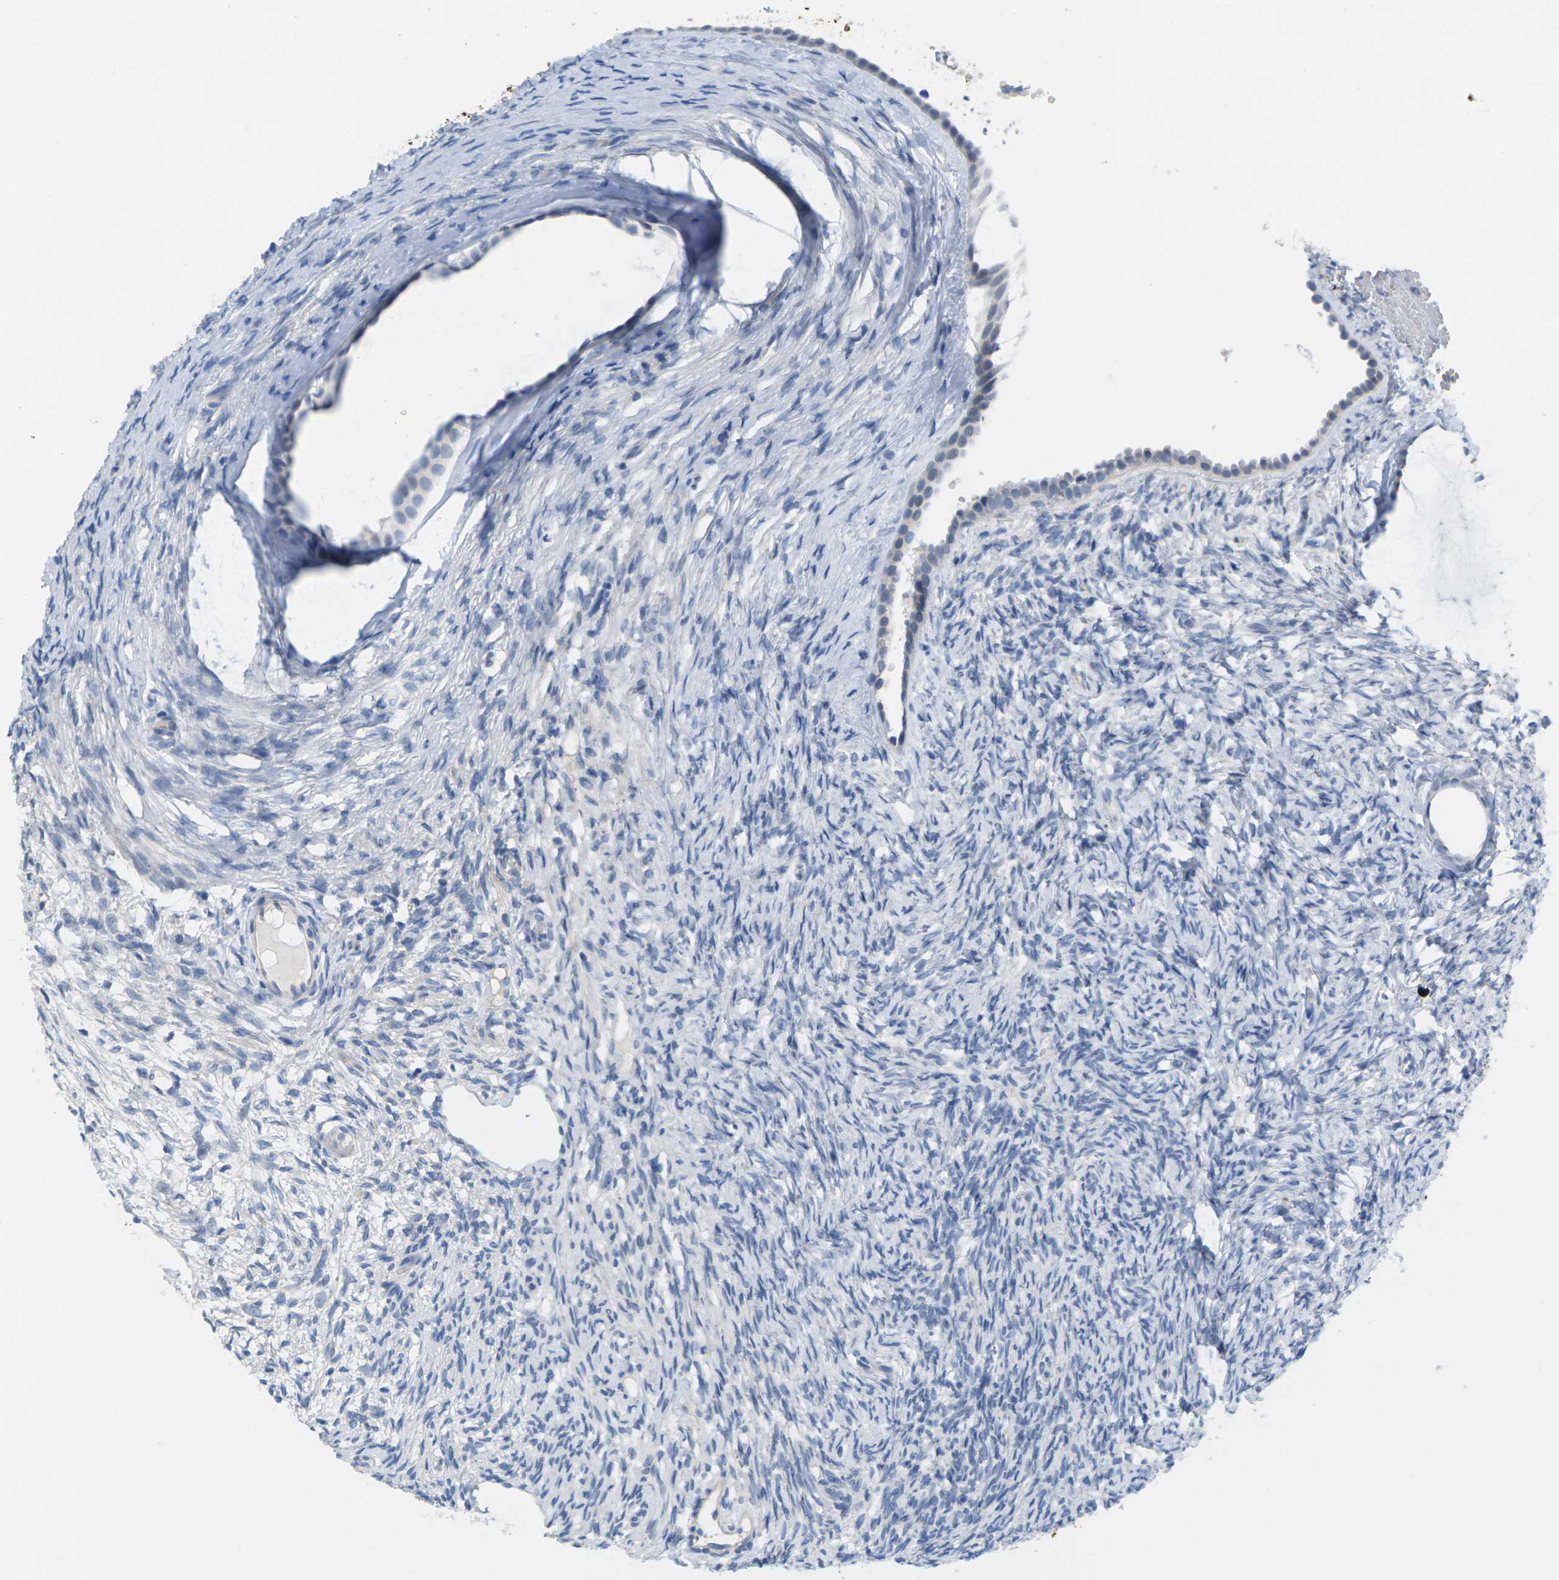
{"staining": {"intensity": "negative", "quantity": "none", "location": "none"}, "tissue": "ovary", "cell_type": "Ovarian stroma cells", "image_type": "normal", "snomed": [{"axis": "morphology", "description": "Normal tissue, NOS"}, {"axis": "topography", "description": "Ovary"}], "caption": "Histopathology image shows no protein expression in ovarian stroma cells of normal ovary. Brightfield microscopy of immunohistochemistry (IHC) stained with DAB (brown) and hematoxylin (blue), captured at high magnification.", "gene": "TNNI3", "patient": {"sex": "female", "age": 33}}